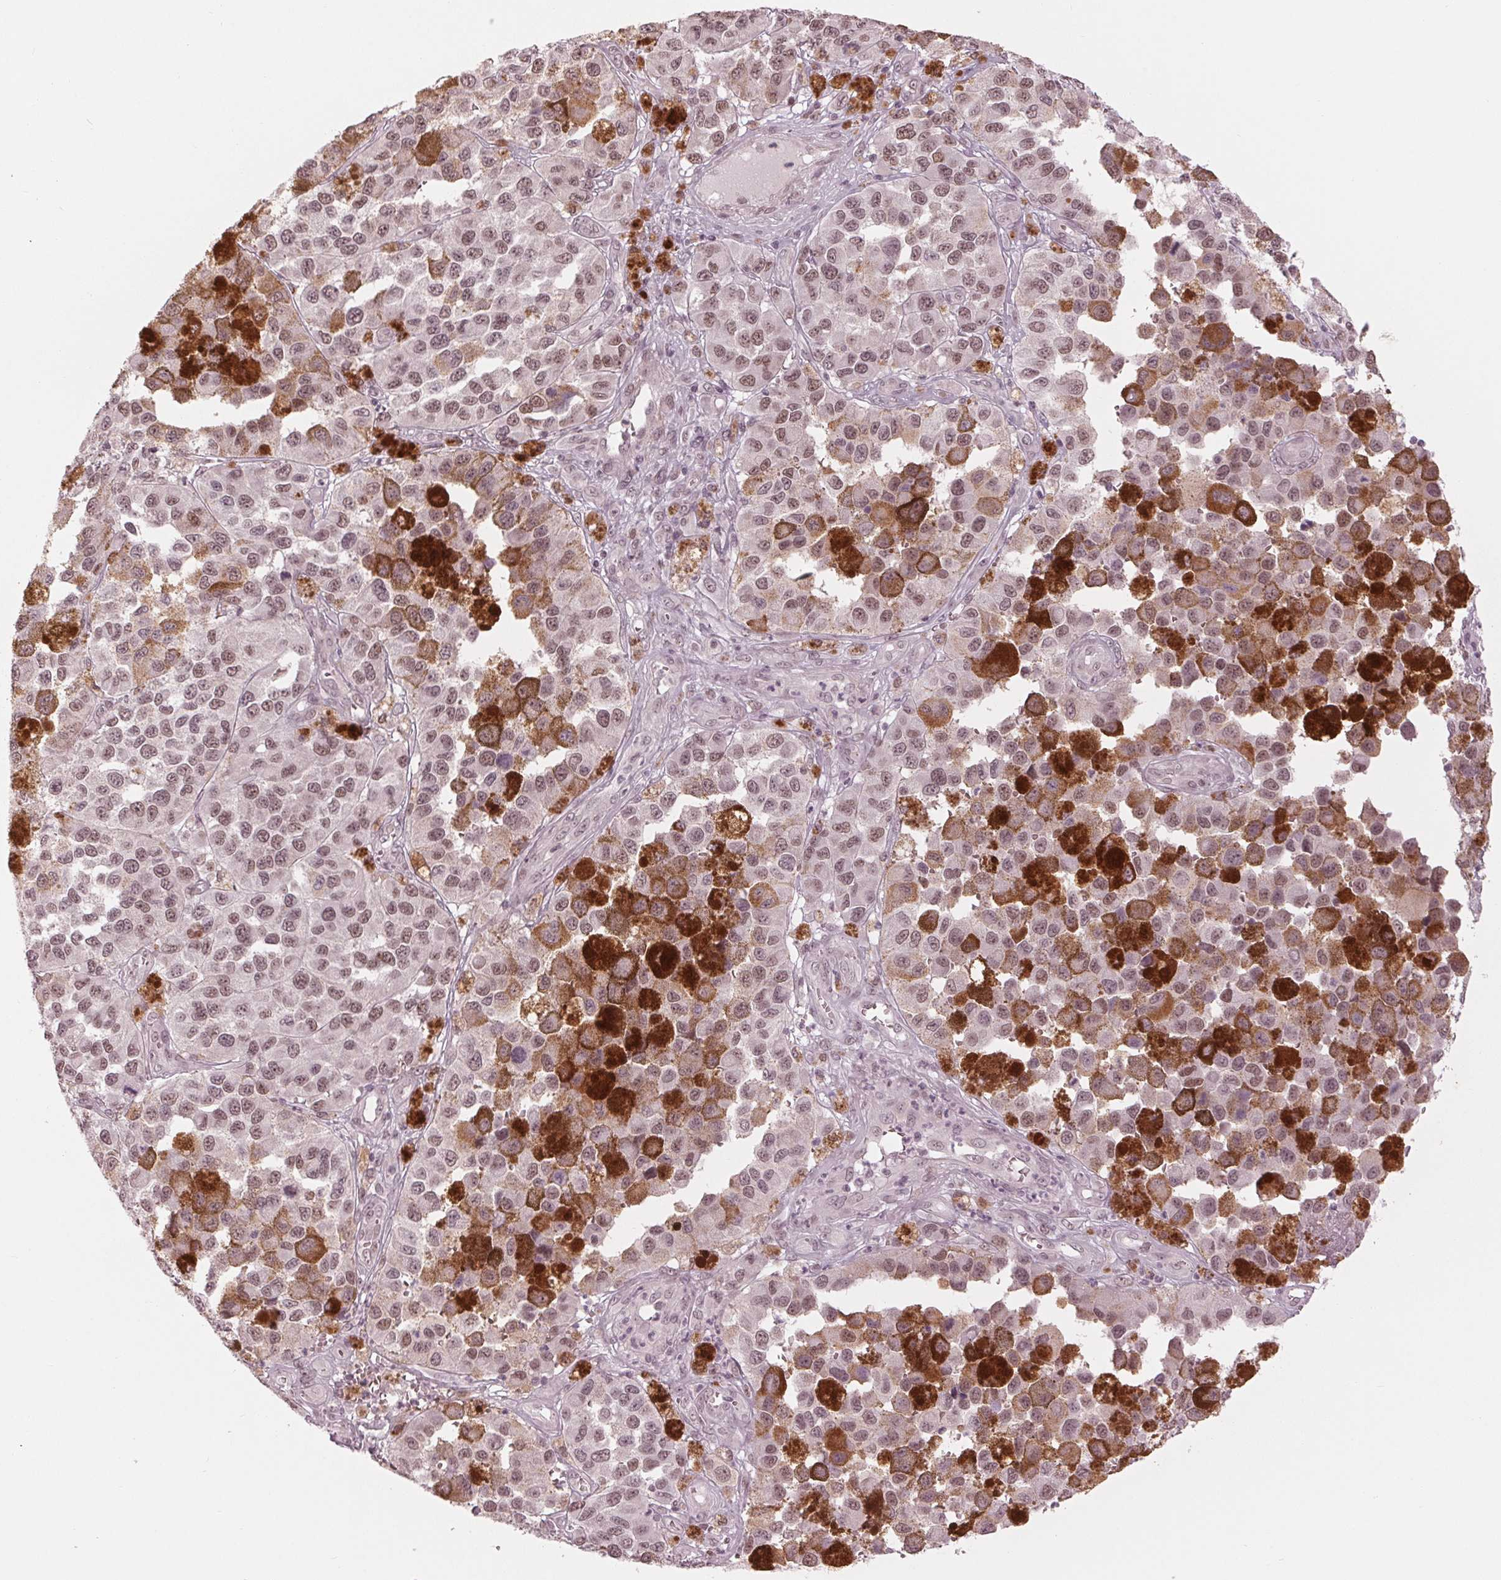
{"staining": {"intensity": "moderate", "quantity": "25%-75%", "location": "nuclear"}, "tissue": "melanoma", "cell_type": "Tumor cells", "image_type": "cancer", "snomed": [{"axis": "morphology", "description": "Malignant melanoma, NOS"}, {"axis": "topography", "description": "Skin"}], "caption": "The image exhibits staining of malignant melanoma, revealing moderate nuclear protein staining (brown color) within tumor cells. (DAB = brown stain, brightfield microscopy at high magnification).", "gene": "DNMT3L", "patient": {"sex": "female", "age": 58}}